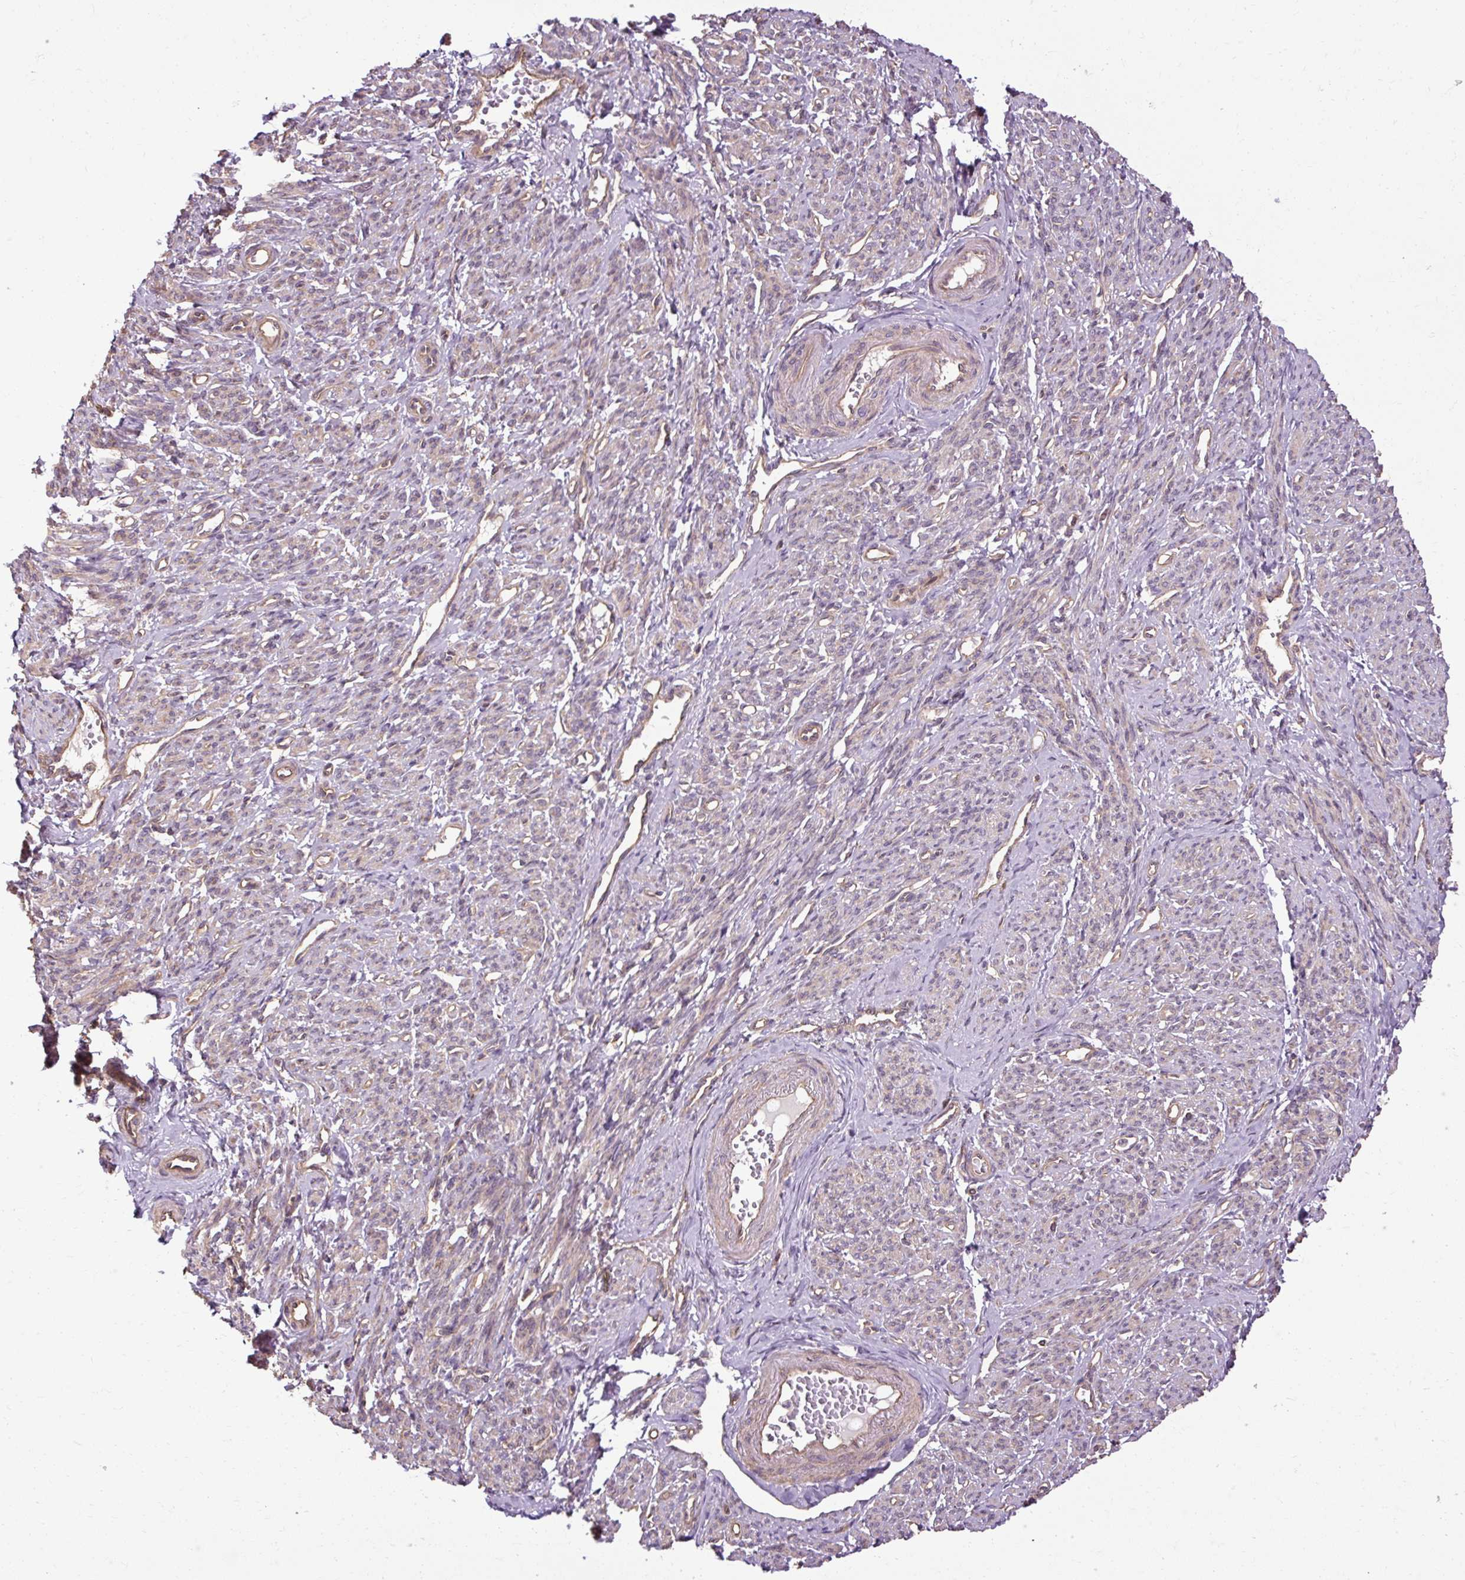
{"staining": {"intensity": "weak", "quantity": "25%-75%", "location": "cytoplasmic/membranous"}, "tissue": "smooth muscle", "cell_type": "Smooth muscle cells", "image_type": "normal", "snomed": [{"axis": "morphology", "description": "Normal tissue, NOS"}, {"axis": "topography", "description": "Smooth muscle"}], "caption": "IHC micrograph of normal human smooth muscle stained for a protein (brown), which exhibits low levels of weak cytoplasmic/membranous expression in approximately 25%-75% of smooth muscle cells.", "gene": "FLRT1", "patient": {"sex": "female", "age": 65}}